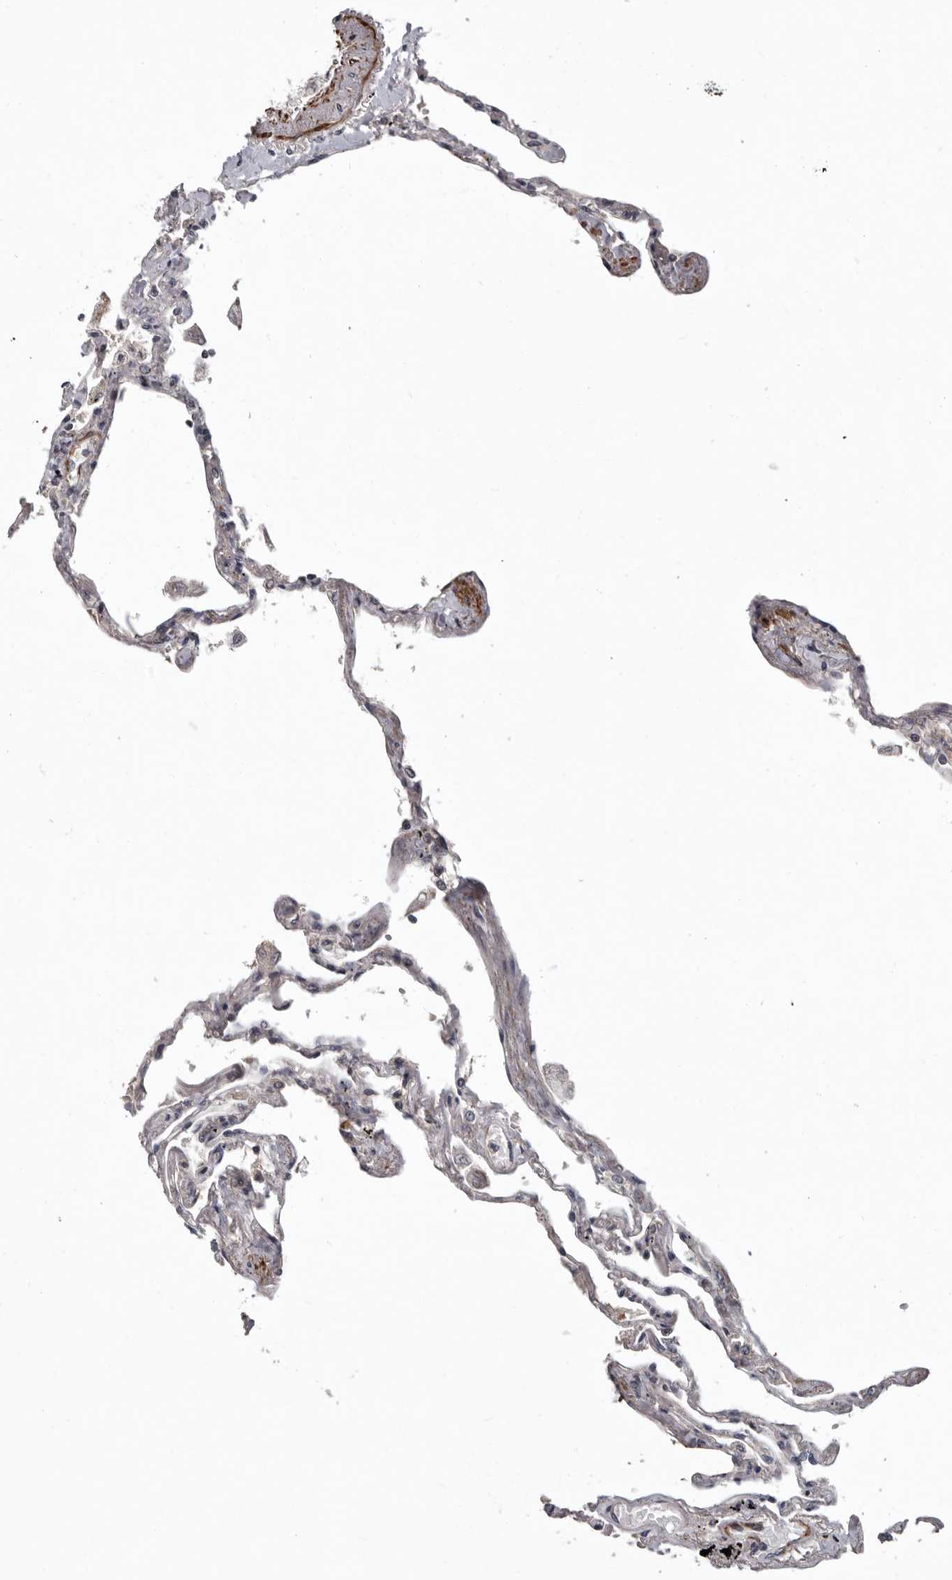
{"staining": {"intensity": "negative", "quantity": "none", "location": "none"}, "tissue": "lung", "cell_type": "Alveolar cells", "image_type": "normal", "snomed": [{"axis": "morphology", "description": "Normal tissue, NOS"}, {"axis": "topography", "description": "Lung"}], "caption": "An image of lung stained for a protein exhibits no brown staining in alveolar cells.", "gene": "FGFR4", "patient": {"sex": "female", "age": 67}}